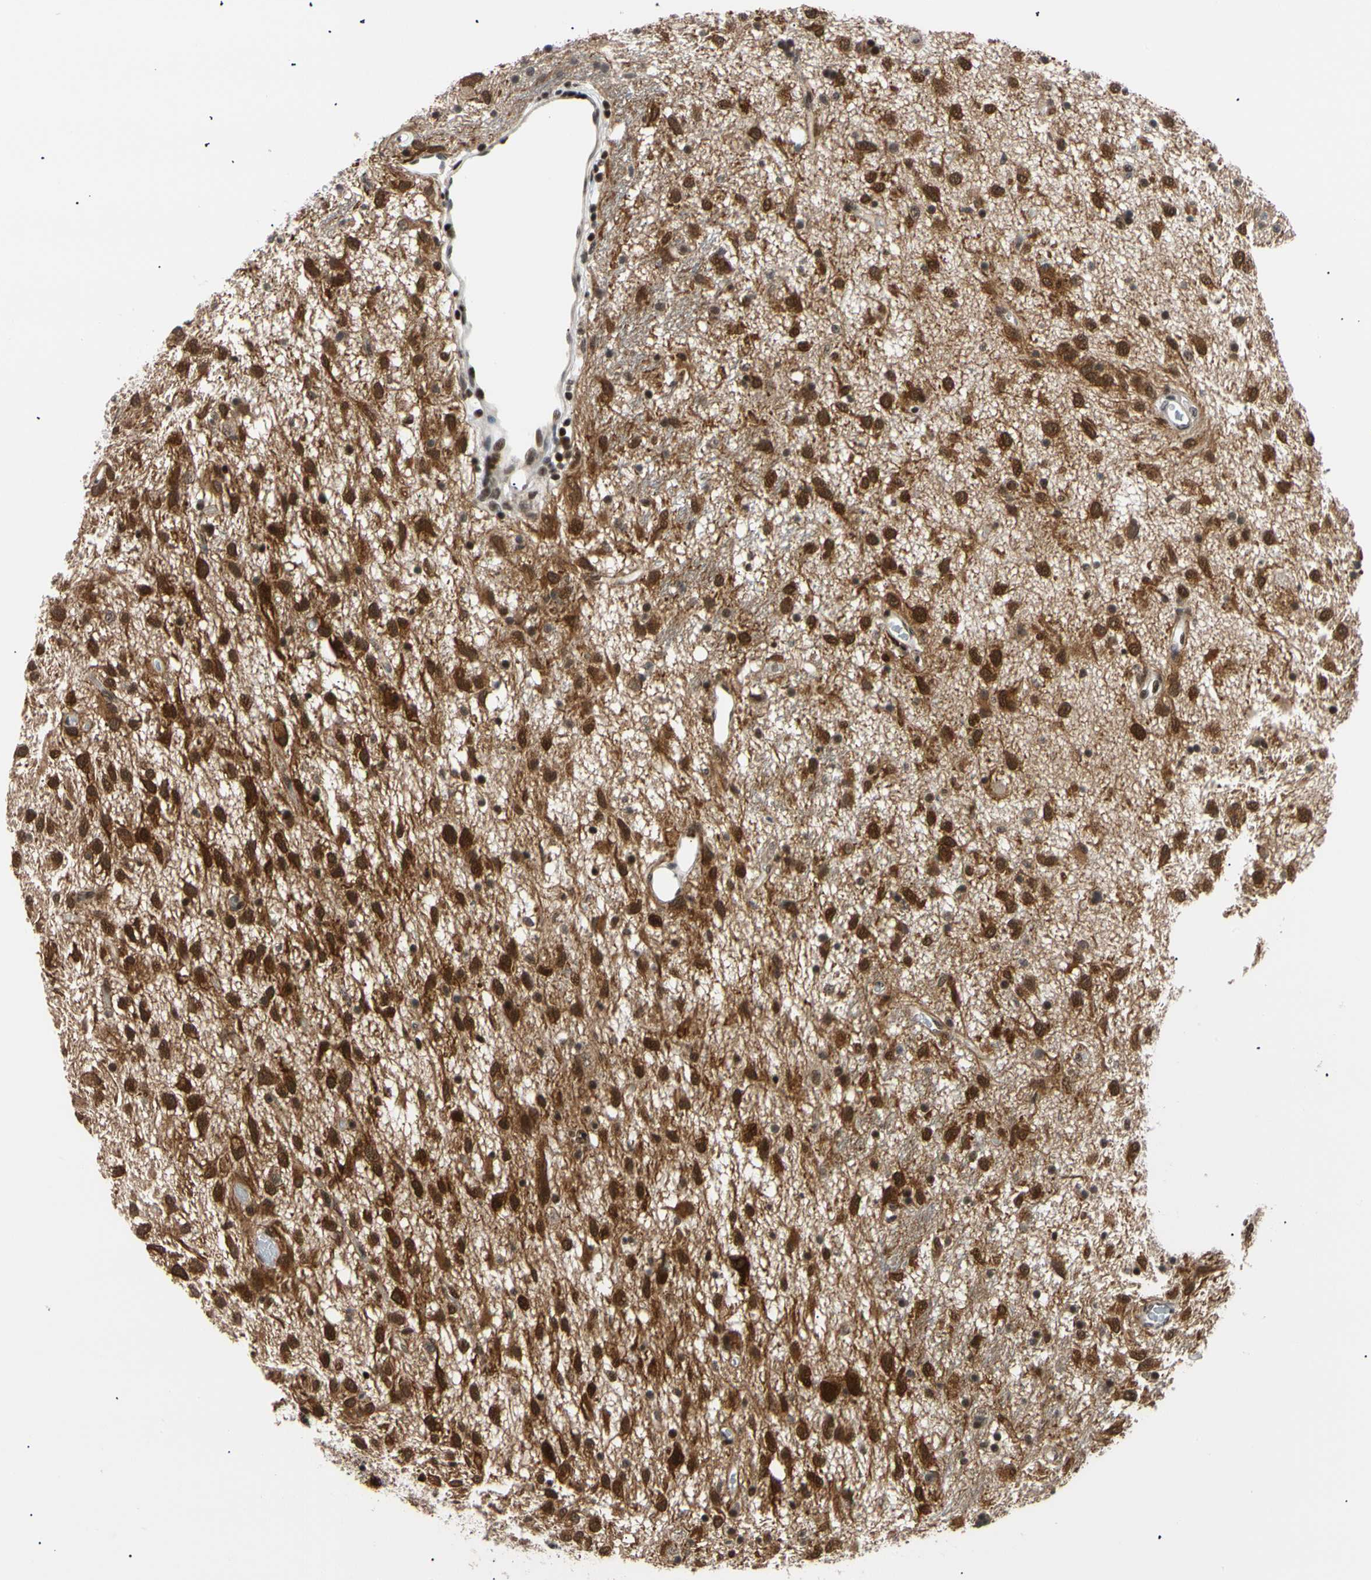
{"staining": {"intensity": "strong", "quantity": ">75%", "location": "cytoplasmic/membranous,nuclear"}, "tissue": "glioma", "cell_type": "Tumor cells", "image_type": "cancer", "snomed": [{"axis": "morphology", "description": "Glioma, malignant, Low grade"}, {"axis": "topography", "description": "Brain"}], "caption": "Glioma was stained to show a protein in brown. There is high levels of strong cytoplasmic/membranous and nuclear expression in about >75% of tumor cells.", "gene": "E2F1", "patient": {"sex": "male", "age": 77}}